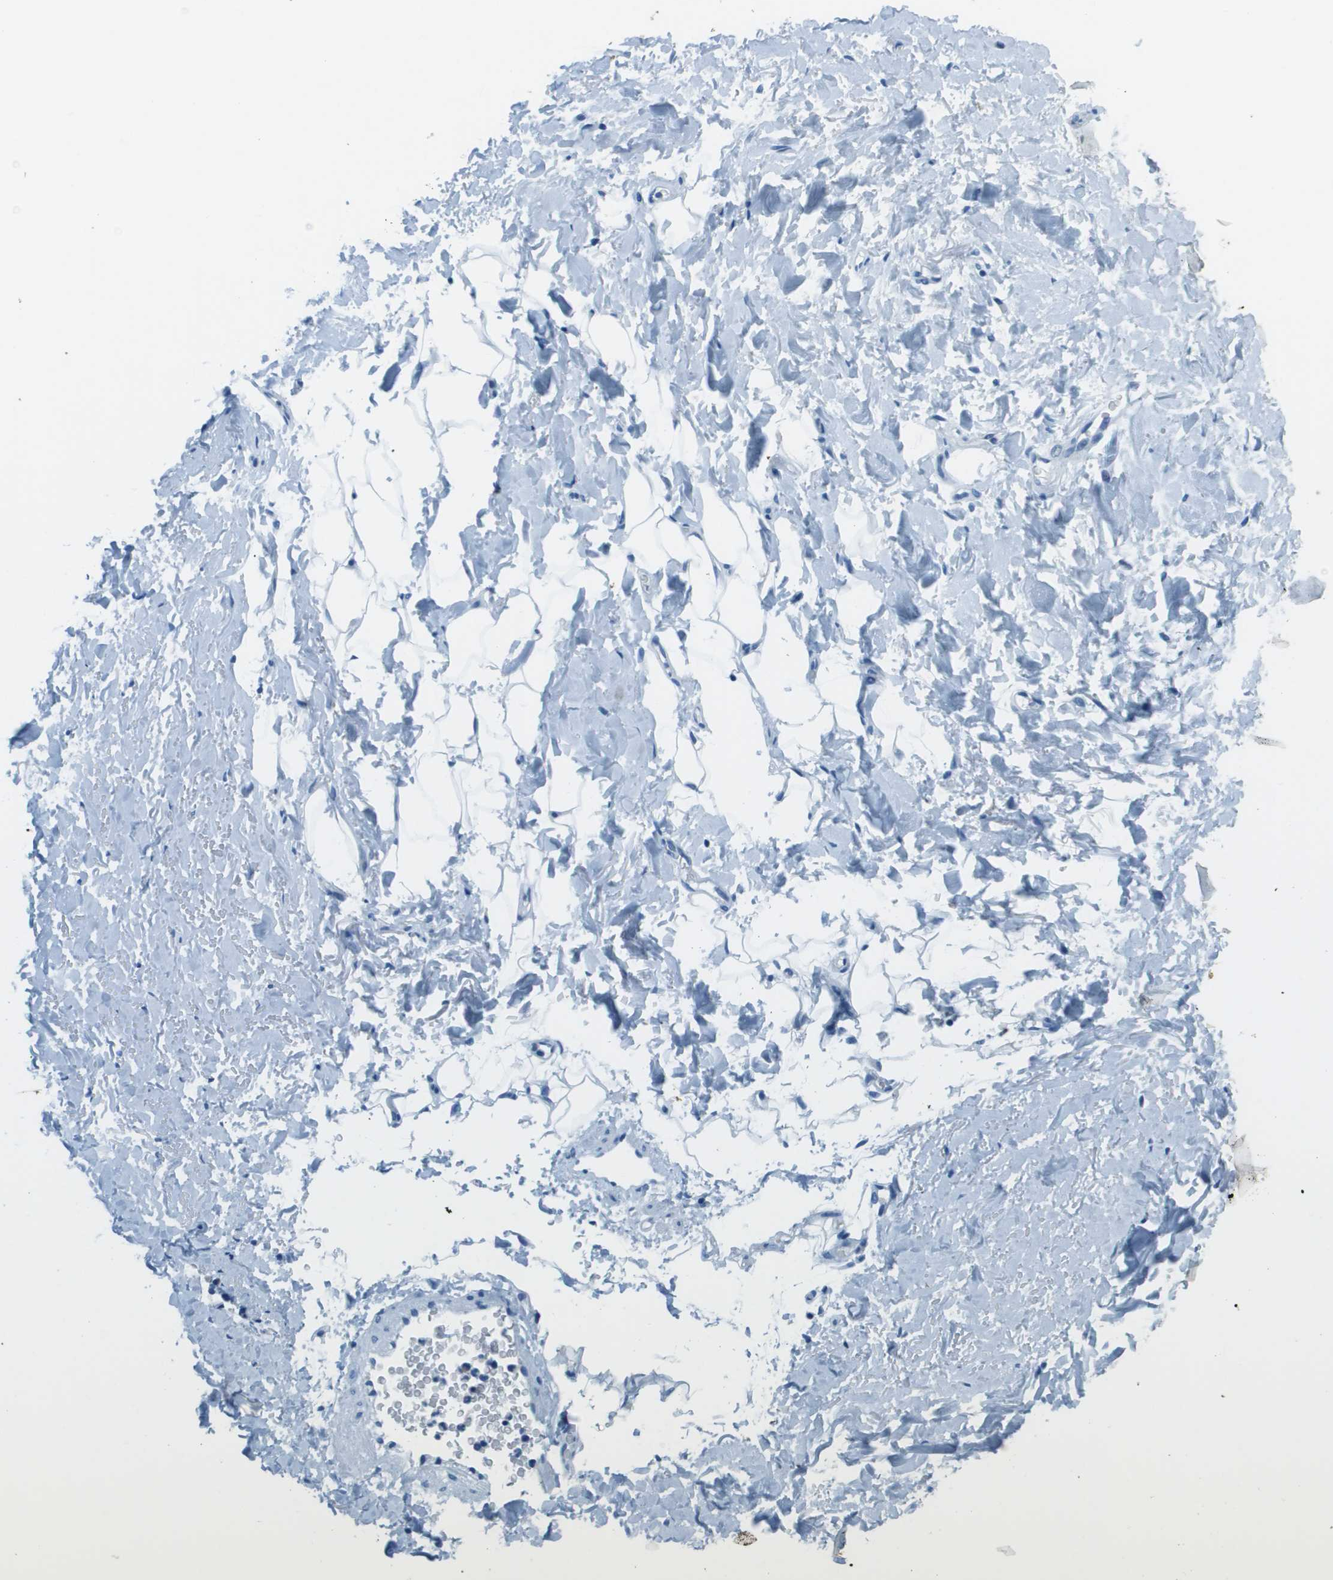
{"staining": {"intensity": "negative", "quantity": "none", "location": "none"}, "tissue": "adipose tissue", "cell_type": "Adipocytes", "image_type": "normal", "snomed": [{"axis": "morphology", "description": "Normal tissue, NOS"}, {"axis": "topography", "description": "Cartilage tissue"}, {"axis": "topography", "description": "Bronchus"}], "caption": "This micrograph is of normal adipose tissue stained with immunohistochemistry (IHC) to label a protein in brown with the nuclei are counter-stained blue. There is no positivity in adipocytes. (Brightfield microscopy of DAB IHC at high magnification).", "gene": "SLC16A10", "patient": {"sex": "female", "age": 73}}